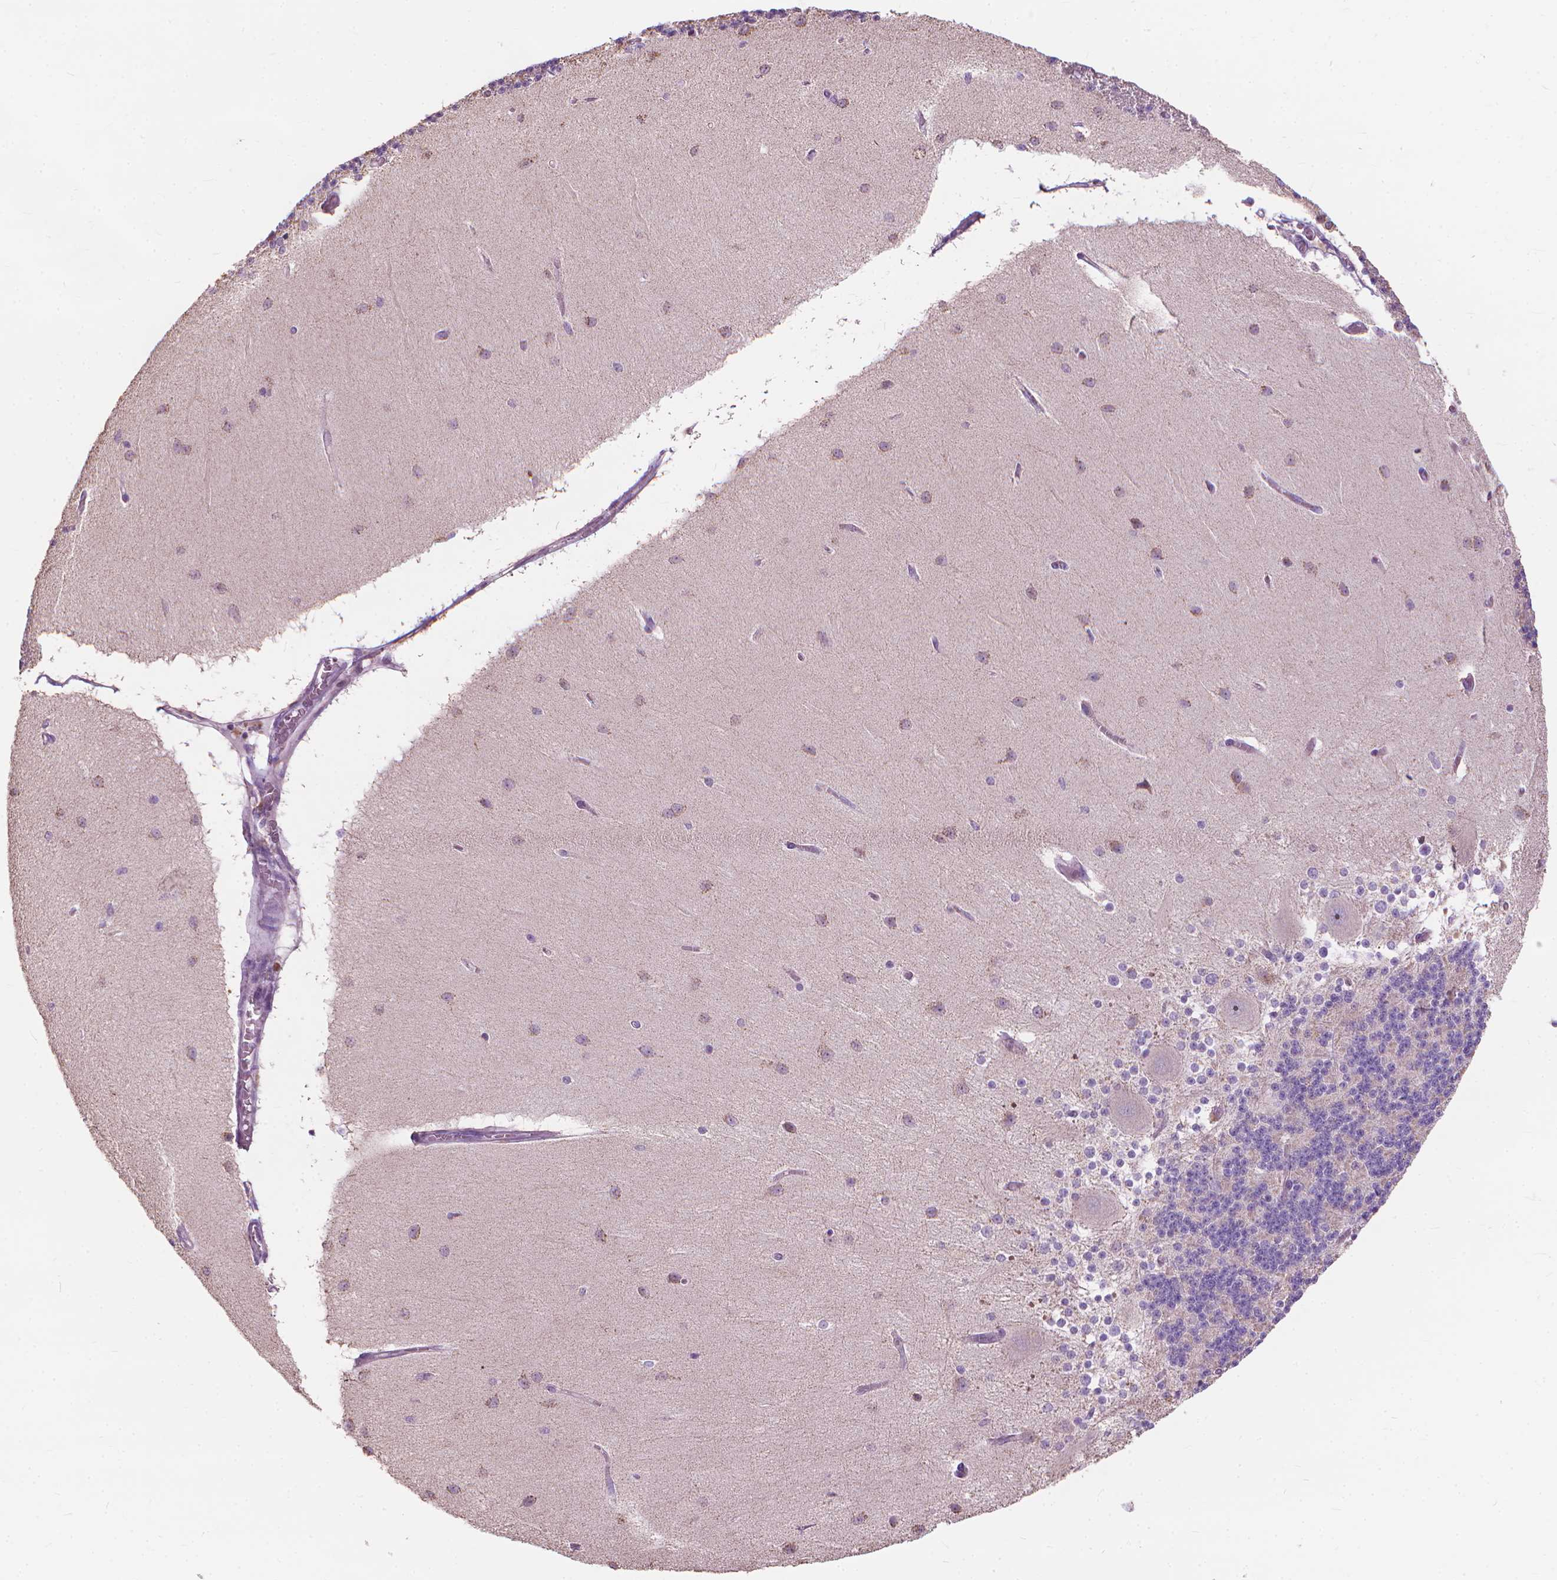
{"staining": {"intensity": "negative", "quantity": "none", "location": "none"}, "tissue": "cerebellum", "cell_type": "Cells in granular layer", "image_type": "normal", "snomed": [{"axis": "morphology", "description": "Normal tissue, NOS"}, {"axis": "topography", "description": "Cerebellum"}], "caption": "IHC histopathology image of unremarkable cerebellum: cerebellum stained with DAB reveals no significant protein staining in cells in granular layer.", "gene": "GPRC5A", "patient": {"sex": "female", "age": 54}}